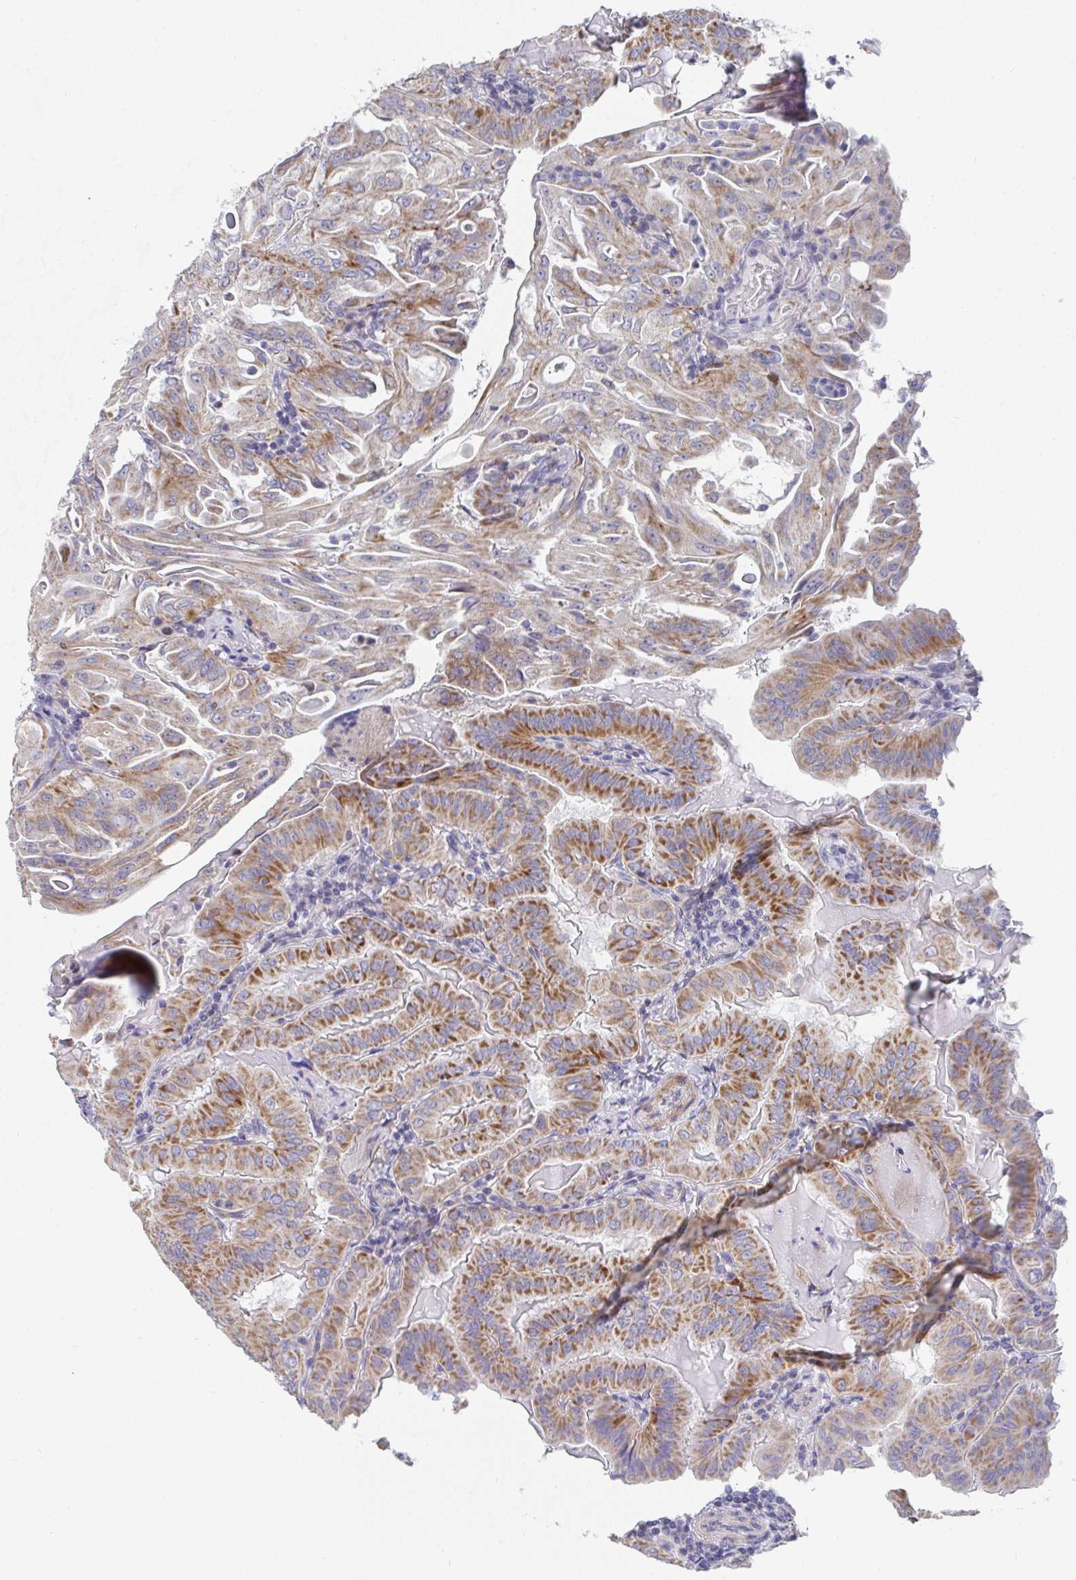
{"staining": {"intensity": "moderate", "quantity": ">75%", "location": "cytoplasmic/membranous"}, "tissue": "thyroid cancer", "cell_type": "Tumor cells", "image_type": "cancer", "snomed": [{"axis": "morphology", "description": "Papillary adenocarcinoma, NOS"}, {"axis": "topography", "description": "Thyroid gland"}], "caption": "Immunohistochemical staining of thyroid papillary adenocarcinoma displays moderate cytoplasmic/membranous protein expression in approximately >75% of tumor cells. The staining is performed using DAB (3,3'-diaminobenzidine) brown chromogen to label protein expression. The nuclei are counter-stained blue using hematoxylin.", "gene": "ATP5F1C", "patient": {"sex": "female", "age": 68}}